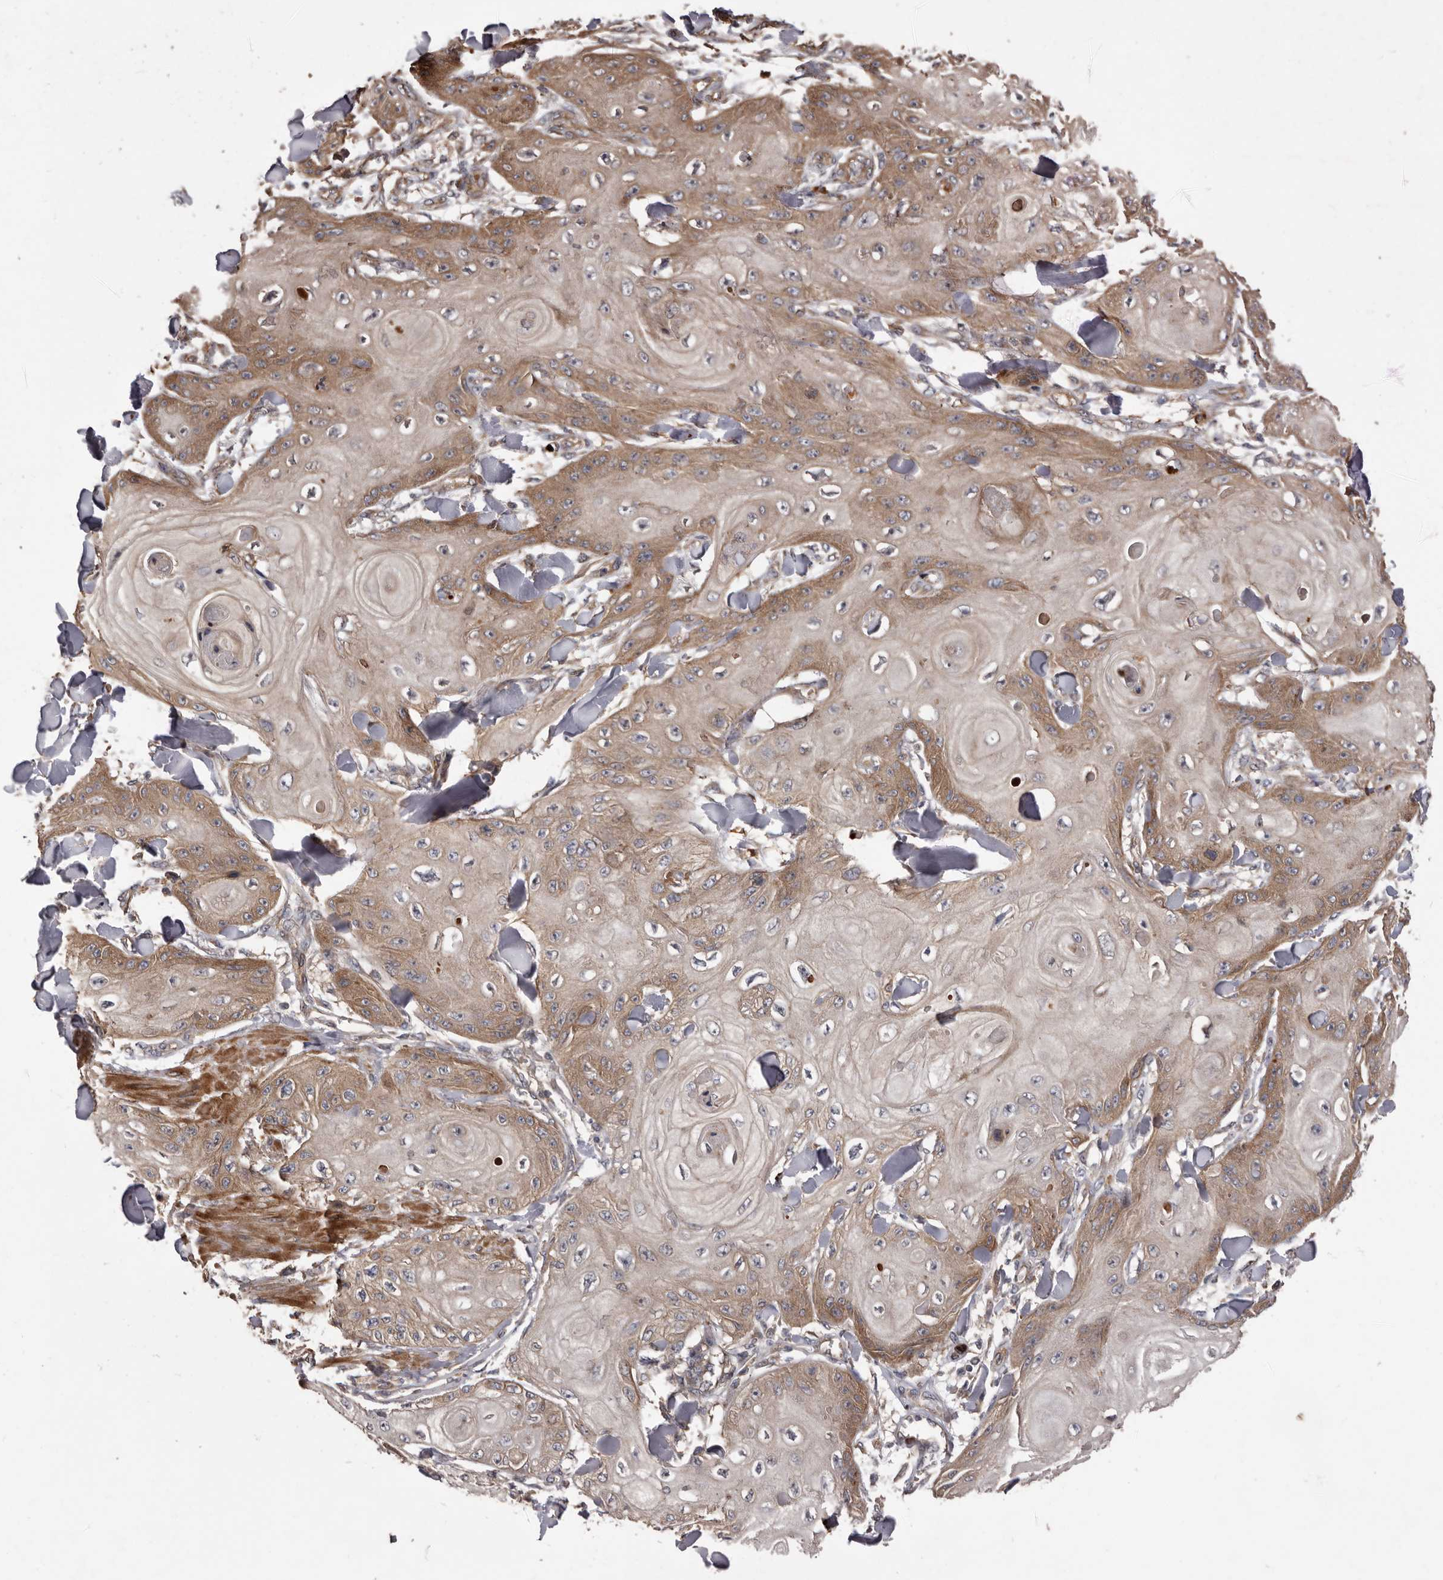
{"staining": {"intensity": "moderate", "quantity": "25%-75%", "location": "cytoplasmic/membranous"}, "tissue": "skin cancer", "cell_type": "Tumor cells", "image_type": "cancer", "snomed": [{"axis": "morphology", "description": "Squamous cell carcinoma, NOS"}, {"axis": "topography", "description": "Skin"}], "caption": "Tumor cells reveal medium levels of moderate cytoplasmic/membranous expression in about 25%-75% of cells in human squamous cell carcinoma (skin).", "gene": "ARHGEF5", "patient": {"sex": "male", "age": 74}}